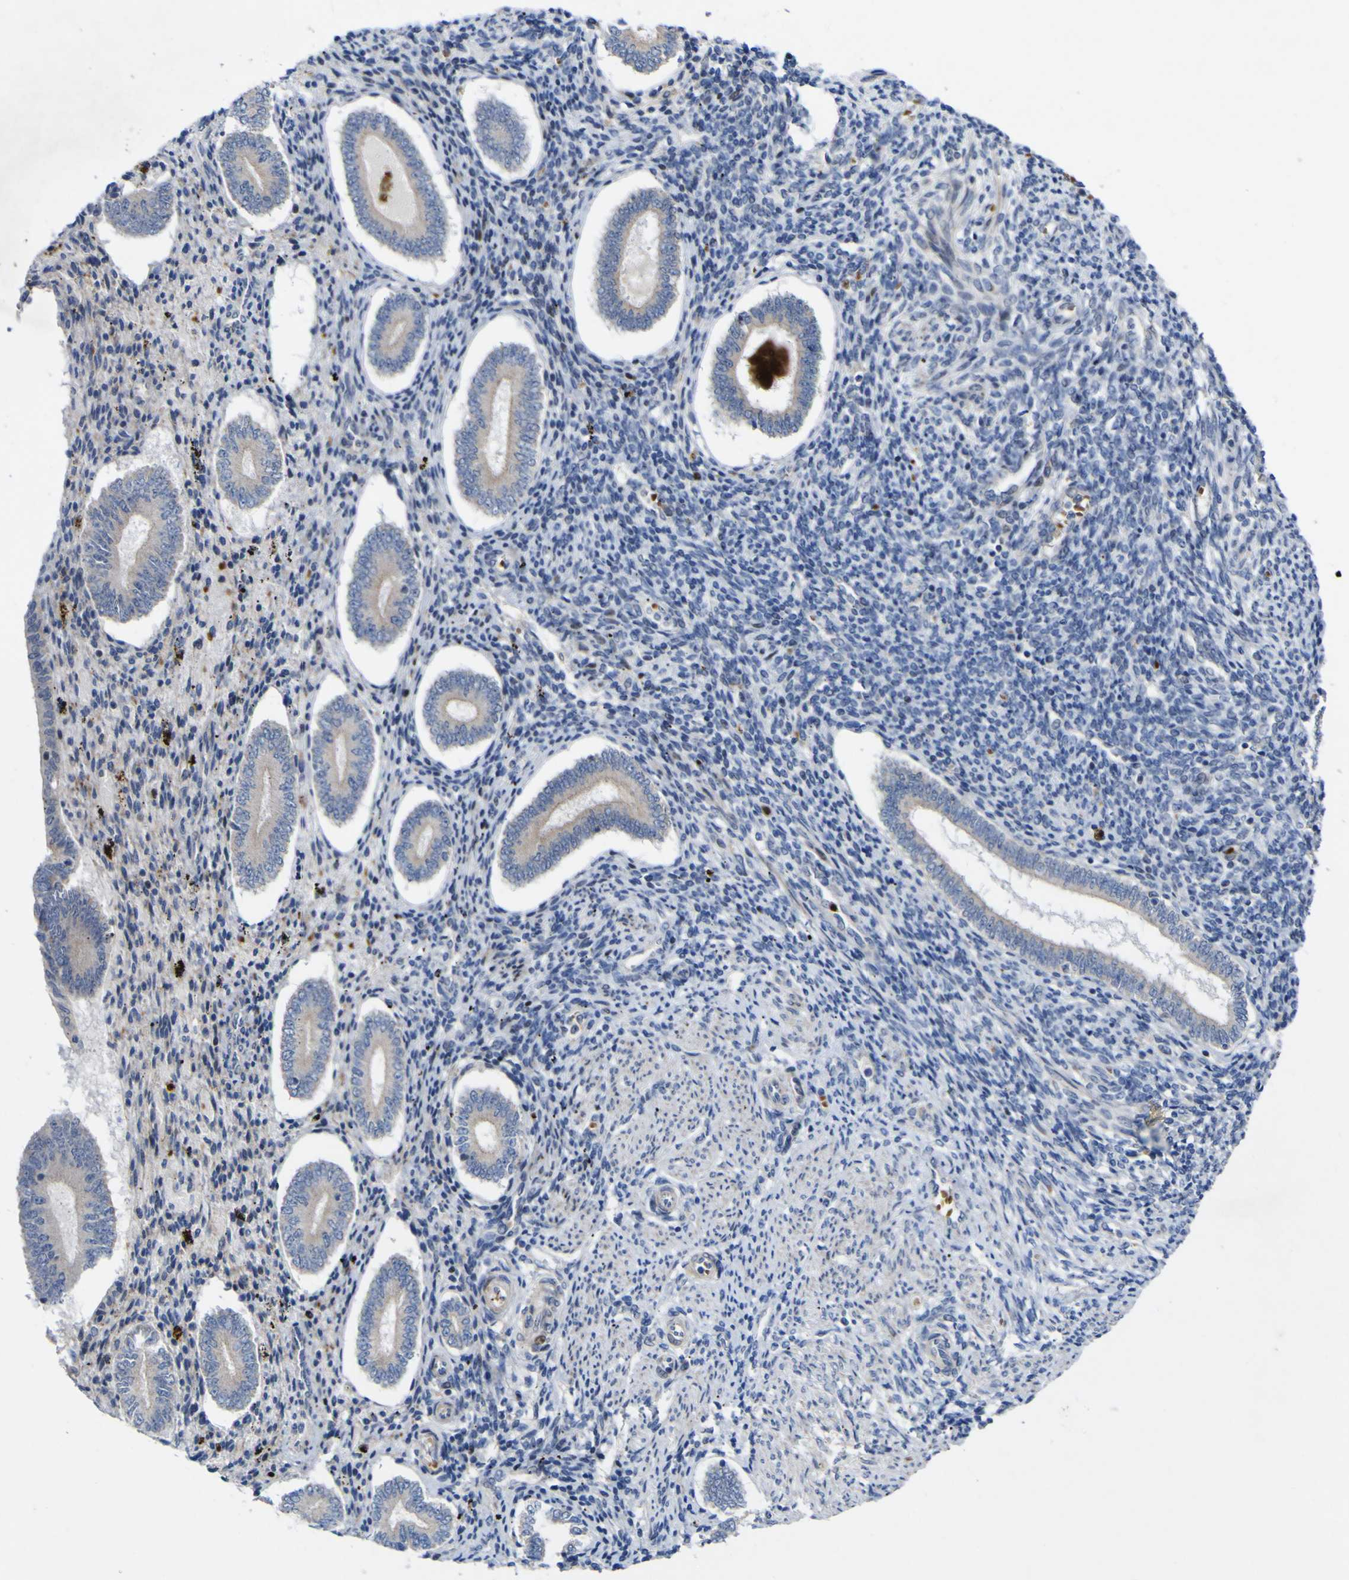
{"staining": {"intensity": "negative", "quantity": "none", "location": "none"}, "tissue": "endometrium", "cell_type": "Cells in endometrial stroma", "image_type": "normal", "snomed": [{"axis": "morphology", "description": "Normal tissue, NOS"}, {"axis": "topography", "description": "Endometrium"}], "caption": "A histopathology image of endometrium stained for a protein shows no brown staining in cells in endometrial stroma. Nuclei are stained in blue.", "gene": "NAV1", "patient": {"sex": "female", "age": 42}}